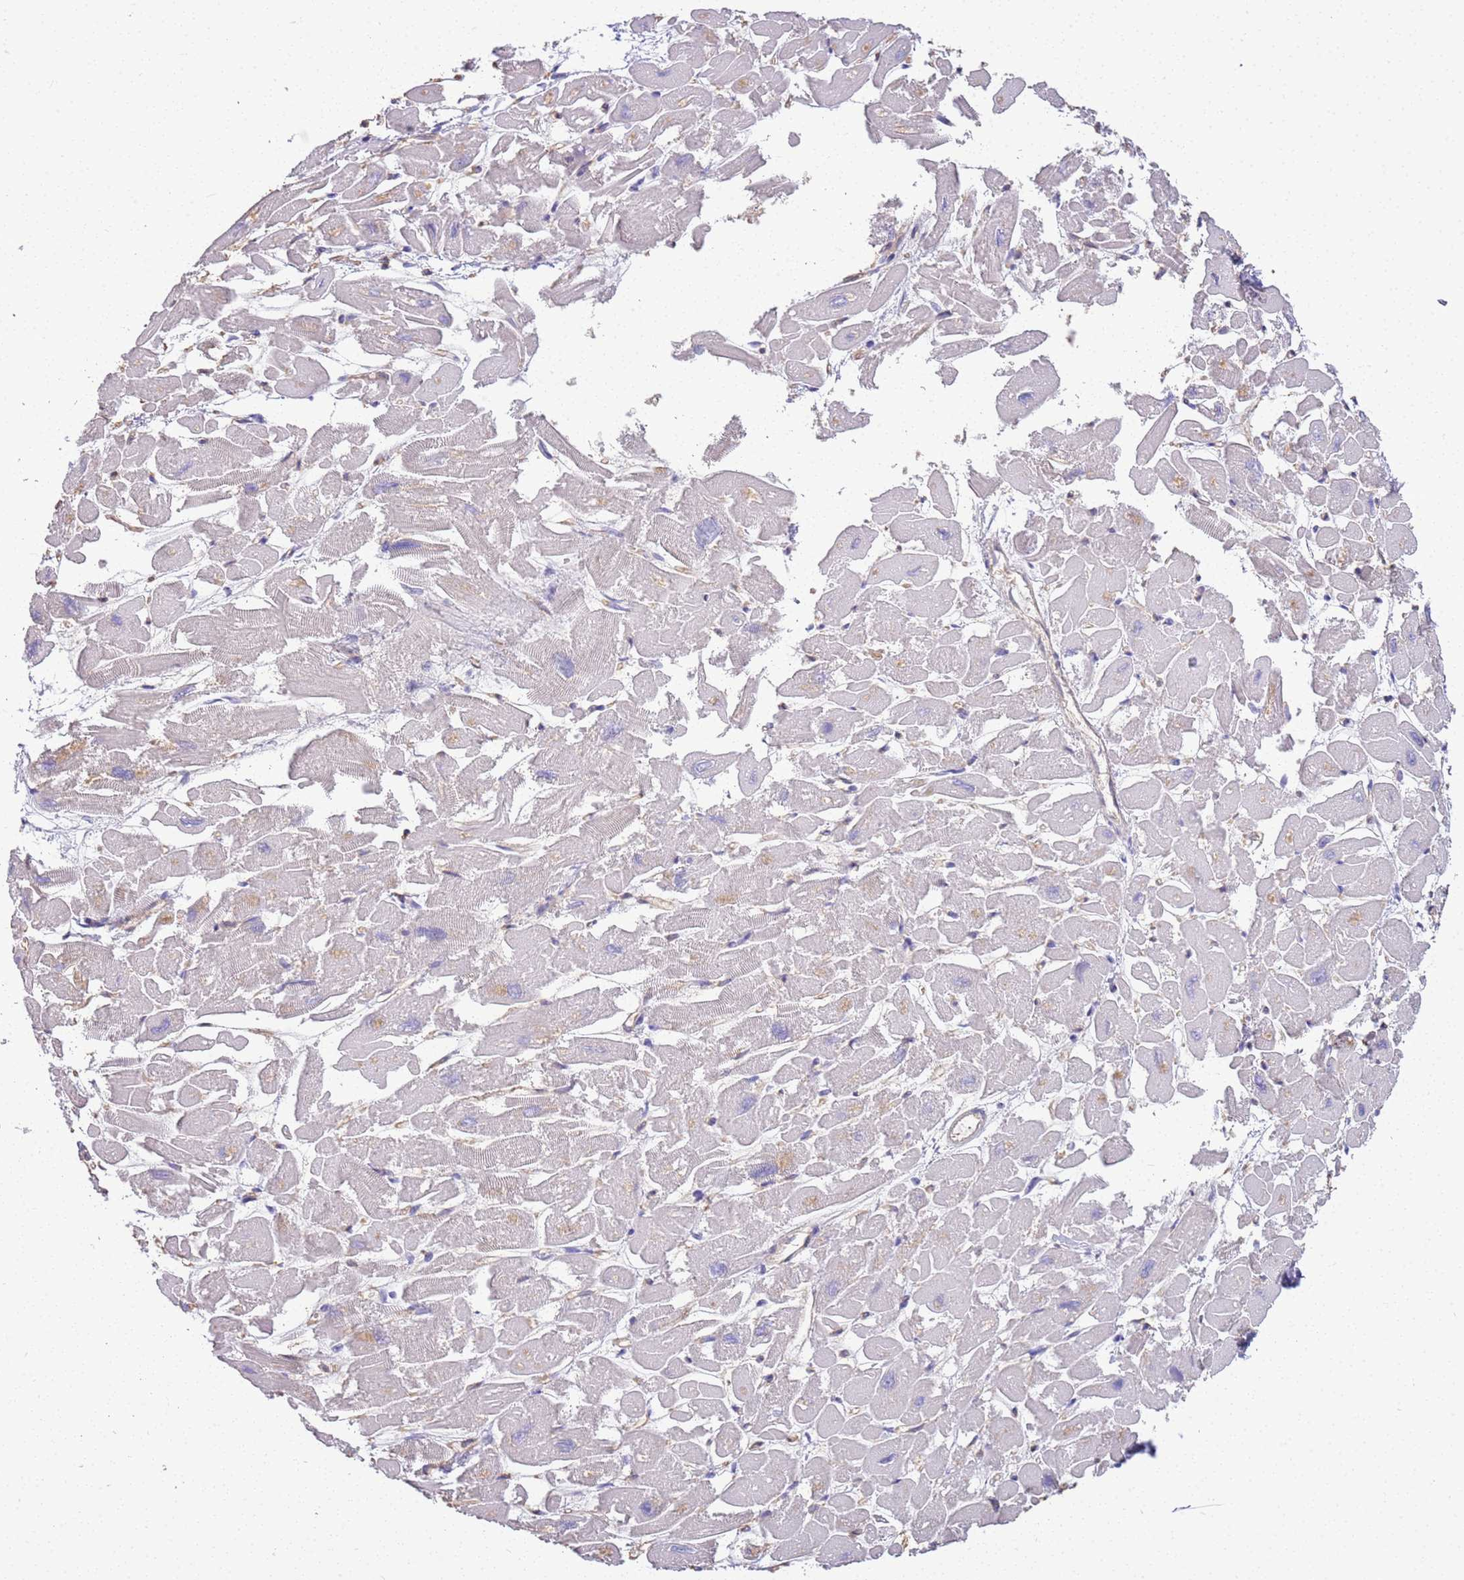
{"staining": {"intensity": "negative", "quantity": "none", "location": "none"}, "tissue": "heart muscle", "cell_type": "Cardiomyocytes", "image_type": "normal", "snomed": [{"axis": "morphology", "description": "Normal tissue, NOS"}, {"axis": "topography", "description": "Heart"}], "caption": "This is a histopathology image of immunohistochemistry staining of benign heart muscle, which shows no positivity in cardiomyocytes. (DAB (3,3'-diaminobenzidine) immunohistochemistry (IHC) visualized using brightfield microscopy, high magnification).", "gene": "CTRC", "patient": {"sex": "male", "age": 54}}